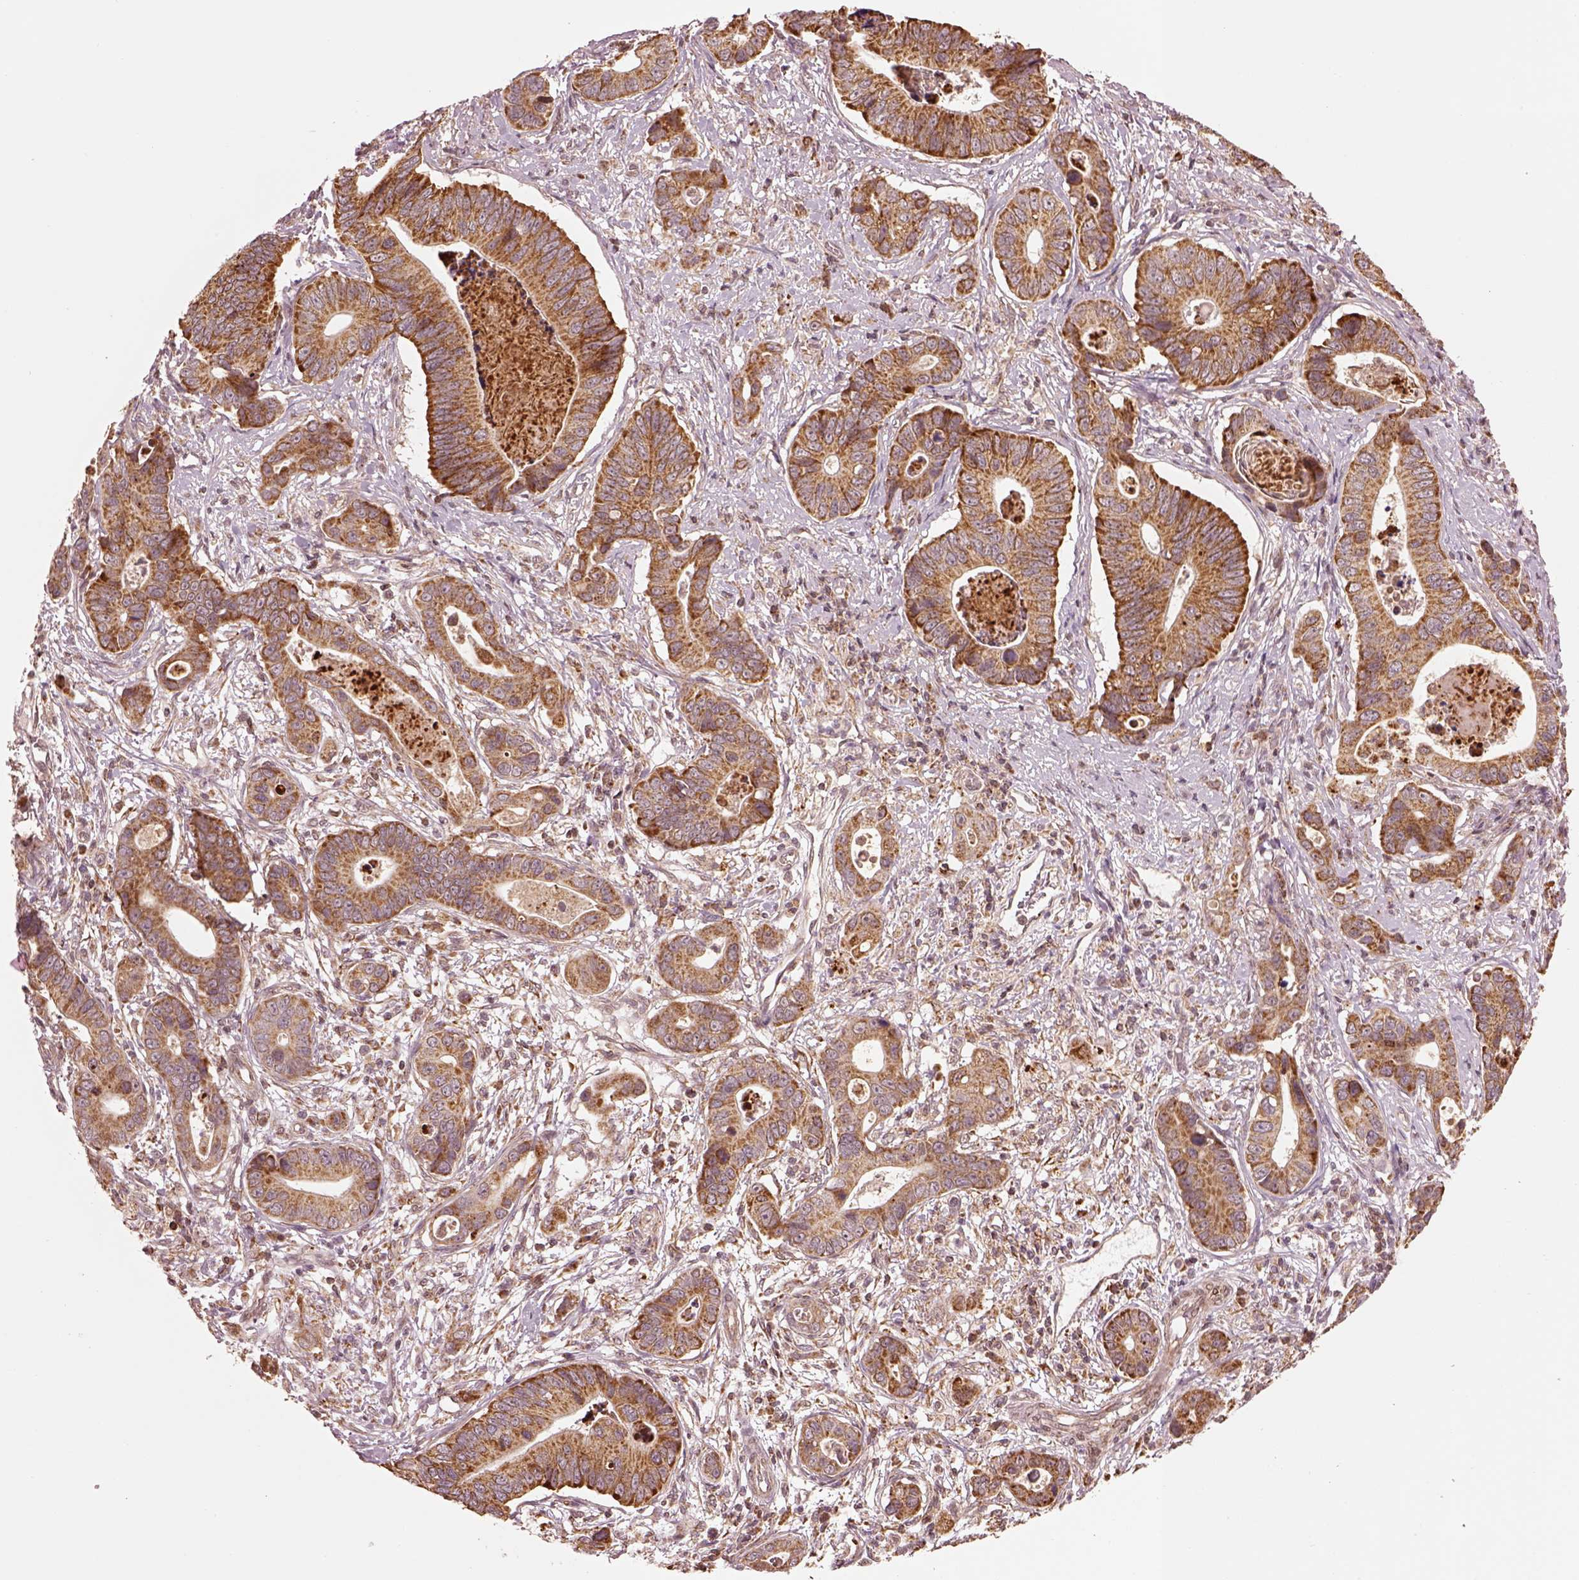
{"staining": {"intensity": "moderate", "quantity": ">75%", "location": "cytoplasmic/membranous"}, "tissue": "stomach cancer", "cell_type": "Tumor cells", "image_type": "cancer", "snomed": [{"axis": "morphology", "description": "Adenocarcinoma, NOS"}, {"axis": "topography", "description": "Stomach"}], "caption": "The histopathology image exhibits a brown stain indicating the presence of a protein in the cytoplasmic/membranous of tumor cells in stomach cancer.", "gene": "SEL1L3", "patient": {"sex": "male", "age": 84}}